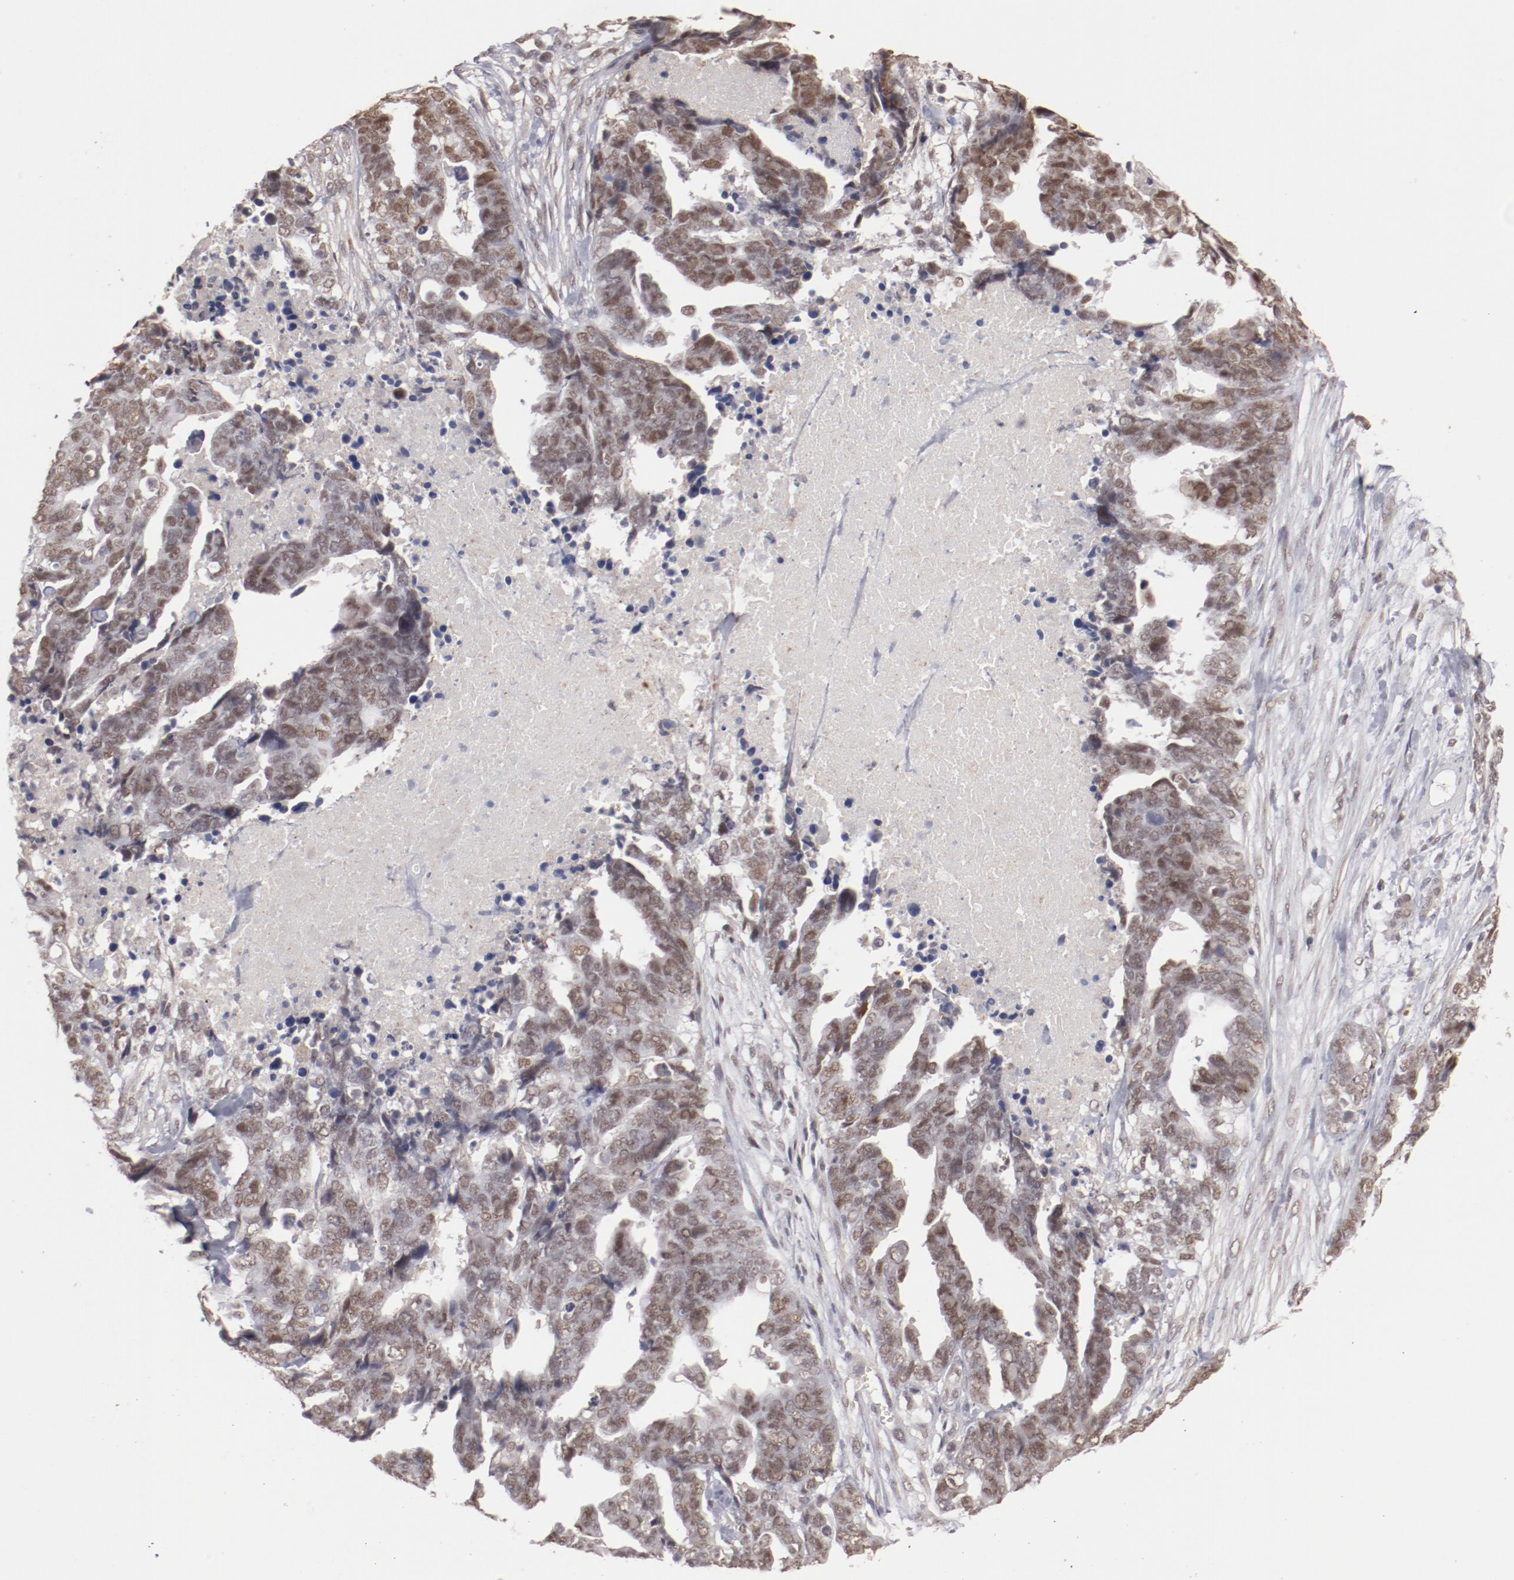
{"staining": {"intensity": "moderate", "quantity": ">75%", "location": "nuclear"}, "tissue": "ovarian cancer", "cell_type": "Tumor cells", "image_type": "cancer", "snomed": [{"axis": "morphology", "description": "Normal tissue, NOS"}, {"axis": "morphology", "description": "Cystadenocarcinoma, serous, NOS"}, {"axis": "topography", "description": "Fallopian tube"}, {"axis": "topography", "description": "Ovary"}], "caption": "Ovarian cancer tissue shows moderate nuclear expression in approximately >75% of tumor cells, visualized by immunohistochemistry. (DAB (3,3'-diaminobenzidine) IHC, brown staining for protein, blue staining for nuclei).", "gene": "NFE2", "patient": {"sex": "female", "age": 56}}